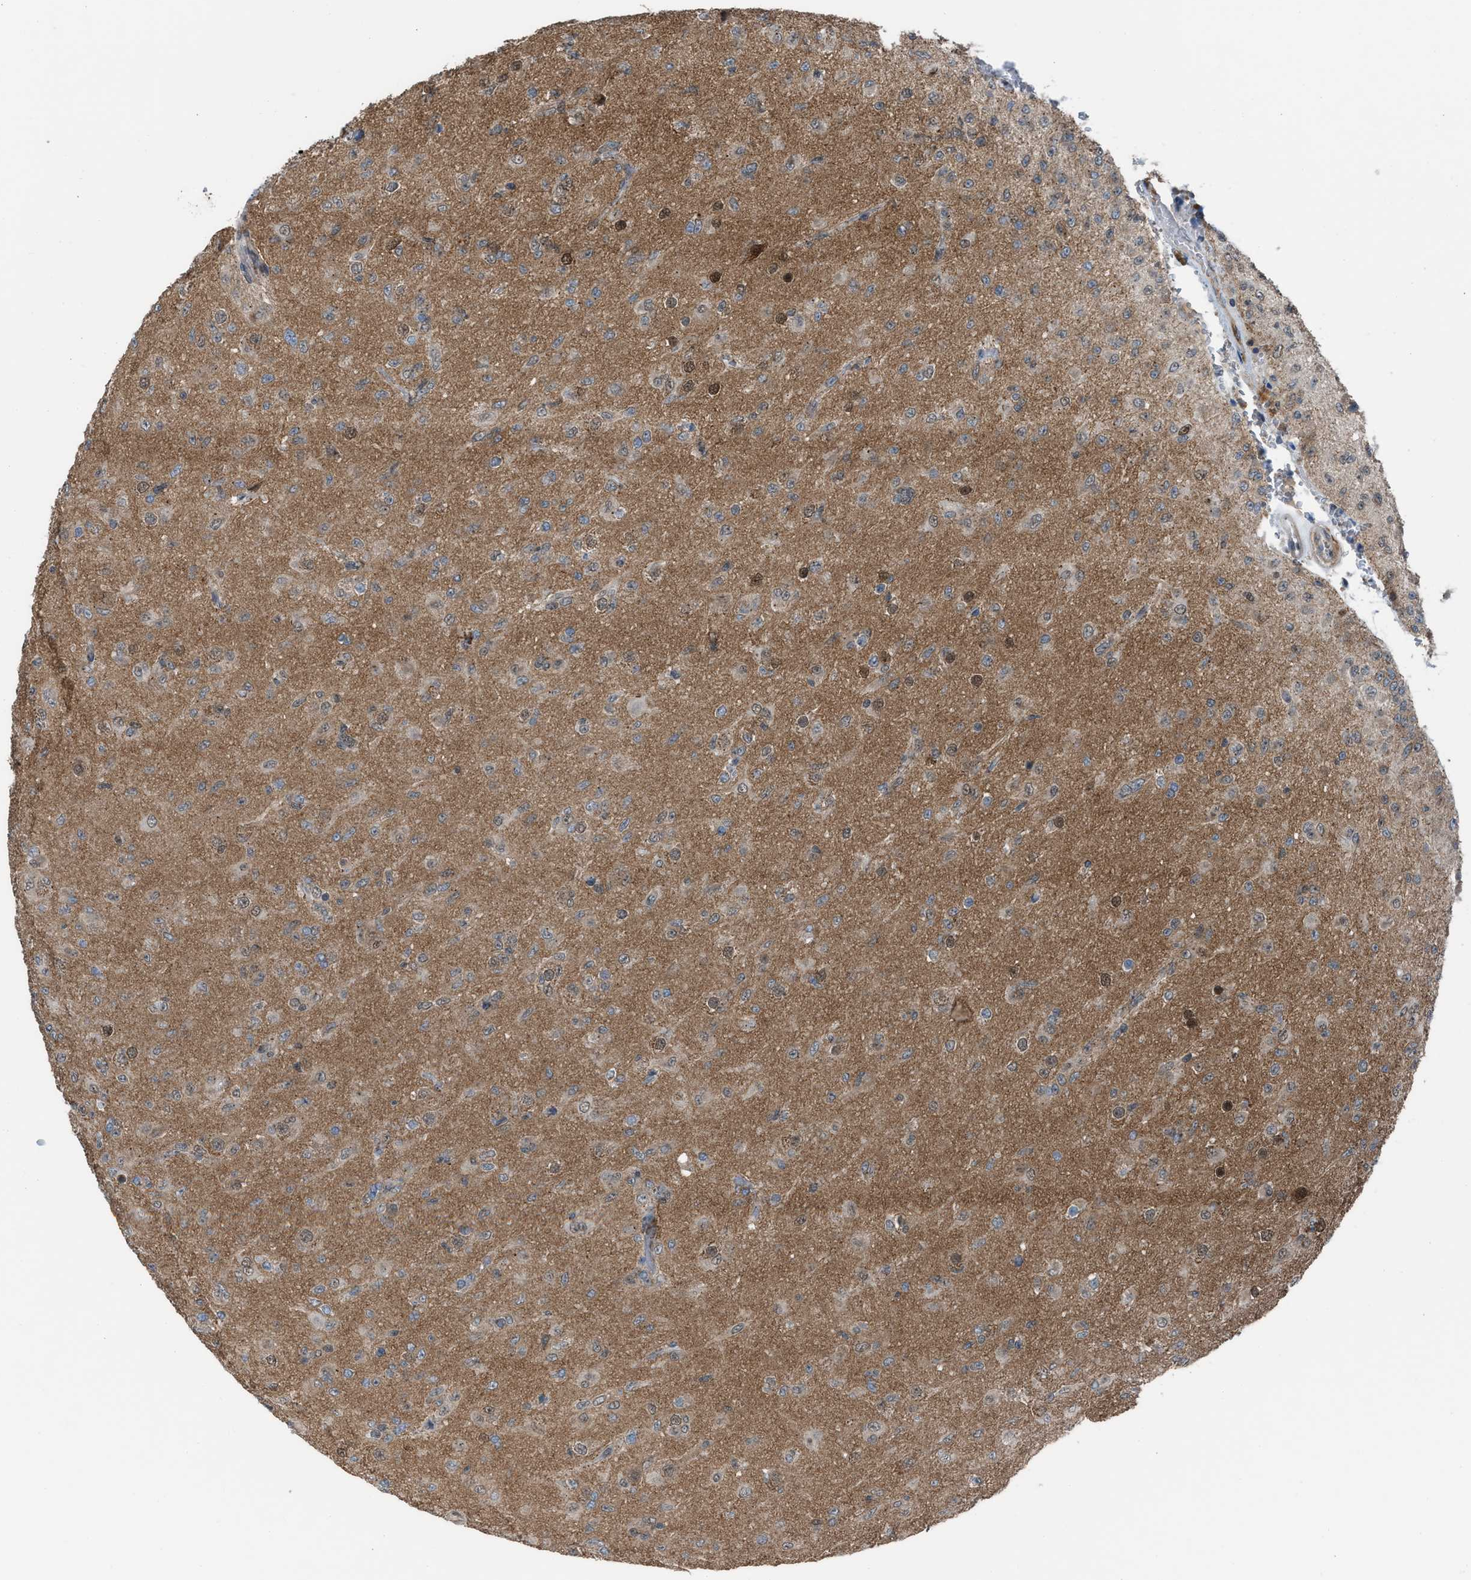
{"staining": {"intensity": "moderate", "quantity": "<25%", "location": "nuclear"}, "tissue": "glioma", "cell_type": "Tumor cells", "image_type": "cancer", "snomed": [{"axis": "morphology", "description": "Glioma, malignant, Low grade"}, {"axis": "topography", "description": "Brain"}], "caption": "Immunohistochemistry (IHC) photomicrograph of human glioma stained for a protein (brown), which exhibits low levels of moderate nuclear expression in about <25% of tumor cells.", "gene": "CRTC1", "patient": {"sex": "male", "age": 65}}